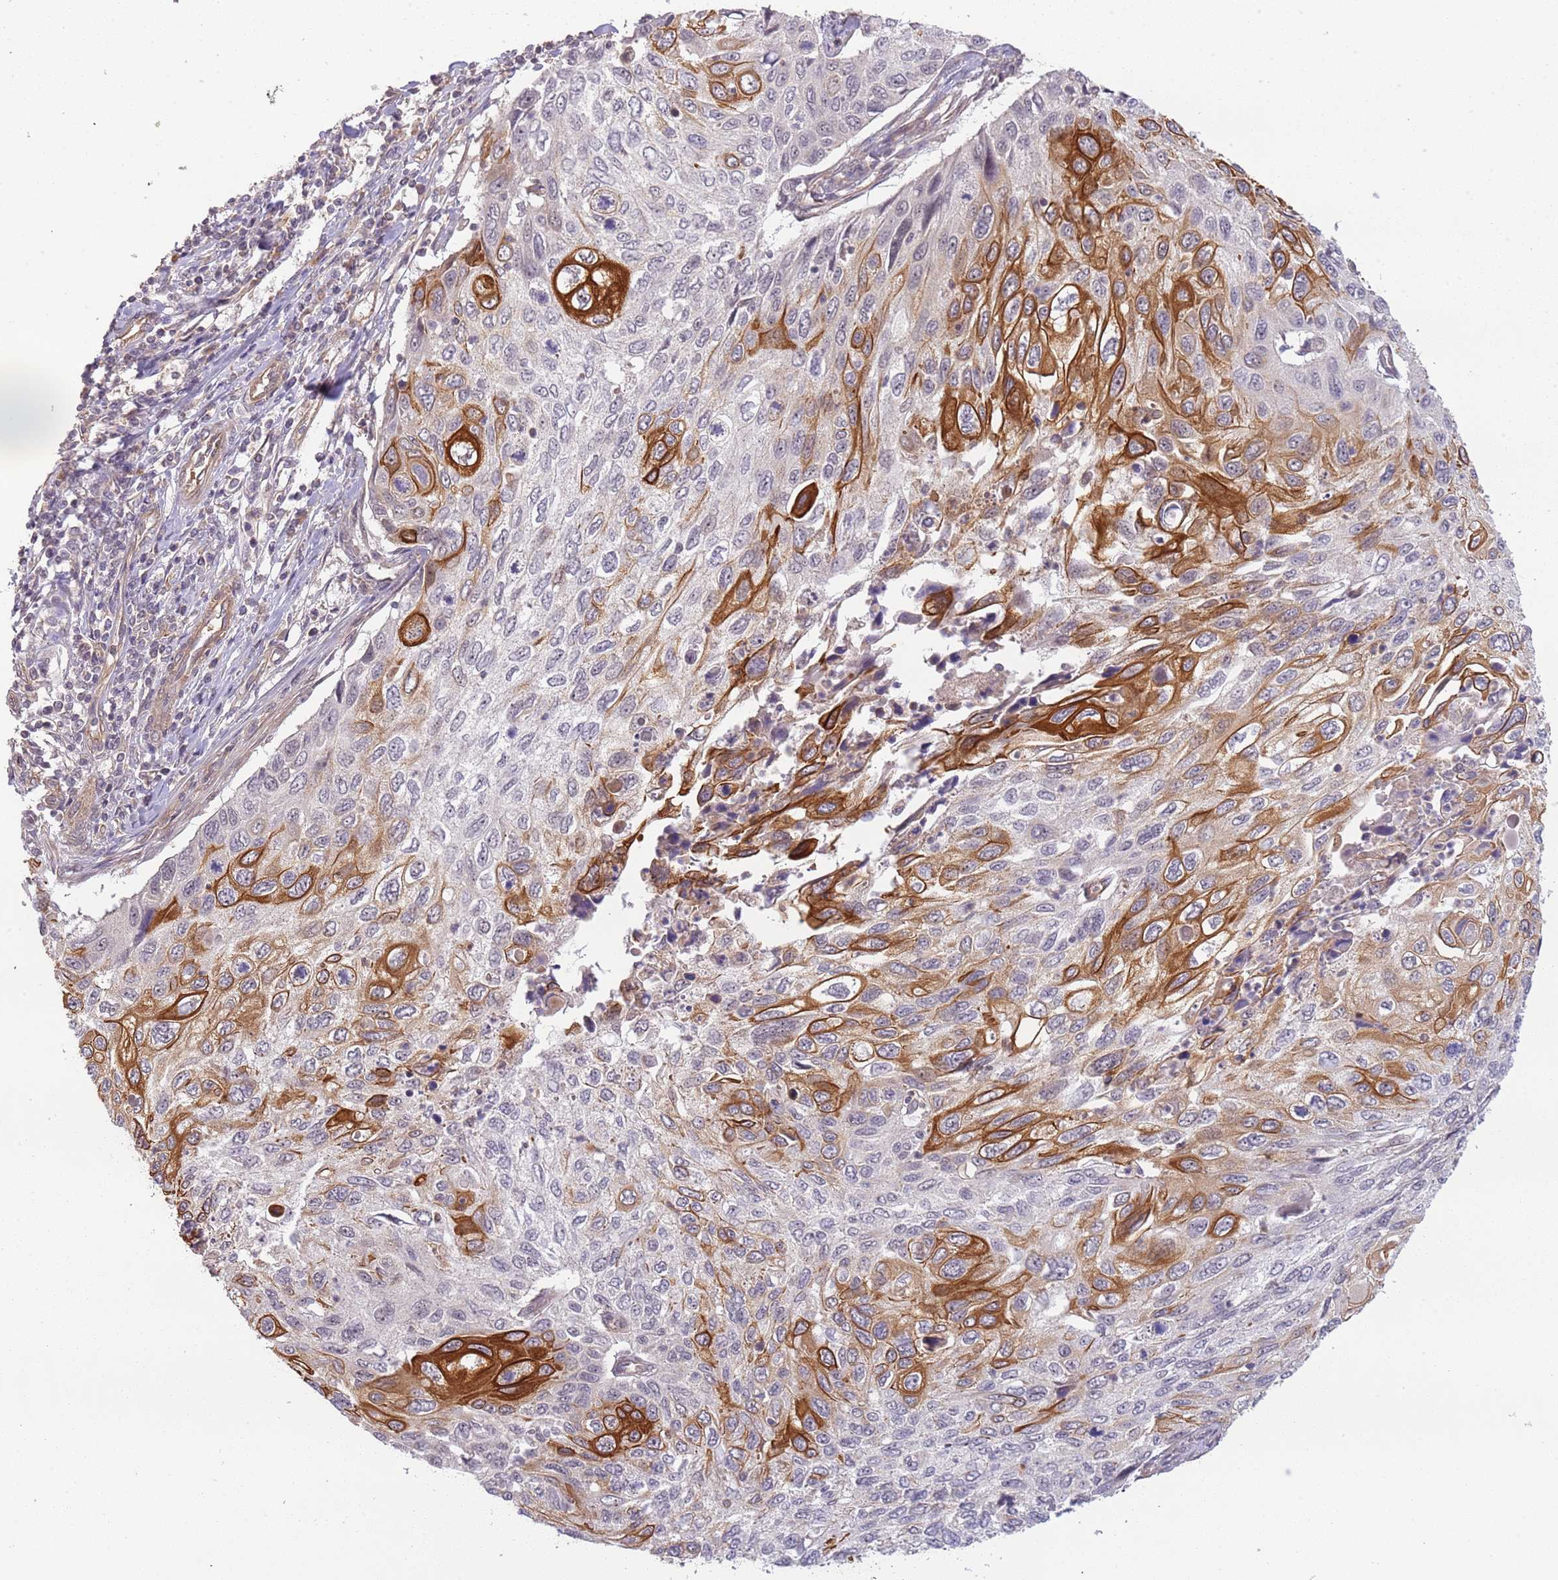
{"staining": {"intensity": "strong", "quantity": "25%-75%", "location": "cytoplasmic/membranous"}, "tissue": "cervical cancer", "cell_type": "Tumor cells", "image_type": "cancer", "snomed": [{"axis": "morphology", "description": "Squamous cell carcinoma, NOS"}, {"axis": "topography", "description": "Cervix"}], "caption": "Immunohistochemical staining of human cervical cancer (squamous cell carcinoma) exhibits strong cytoplasmic/membranous protein expression in approximately 25%-75% of tumor cells.", "gene": "SURF2", "patient": {"sex": "female", "age": 70}}